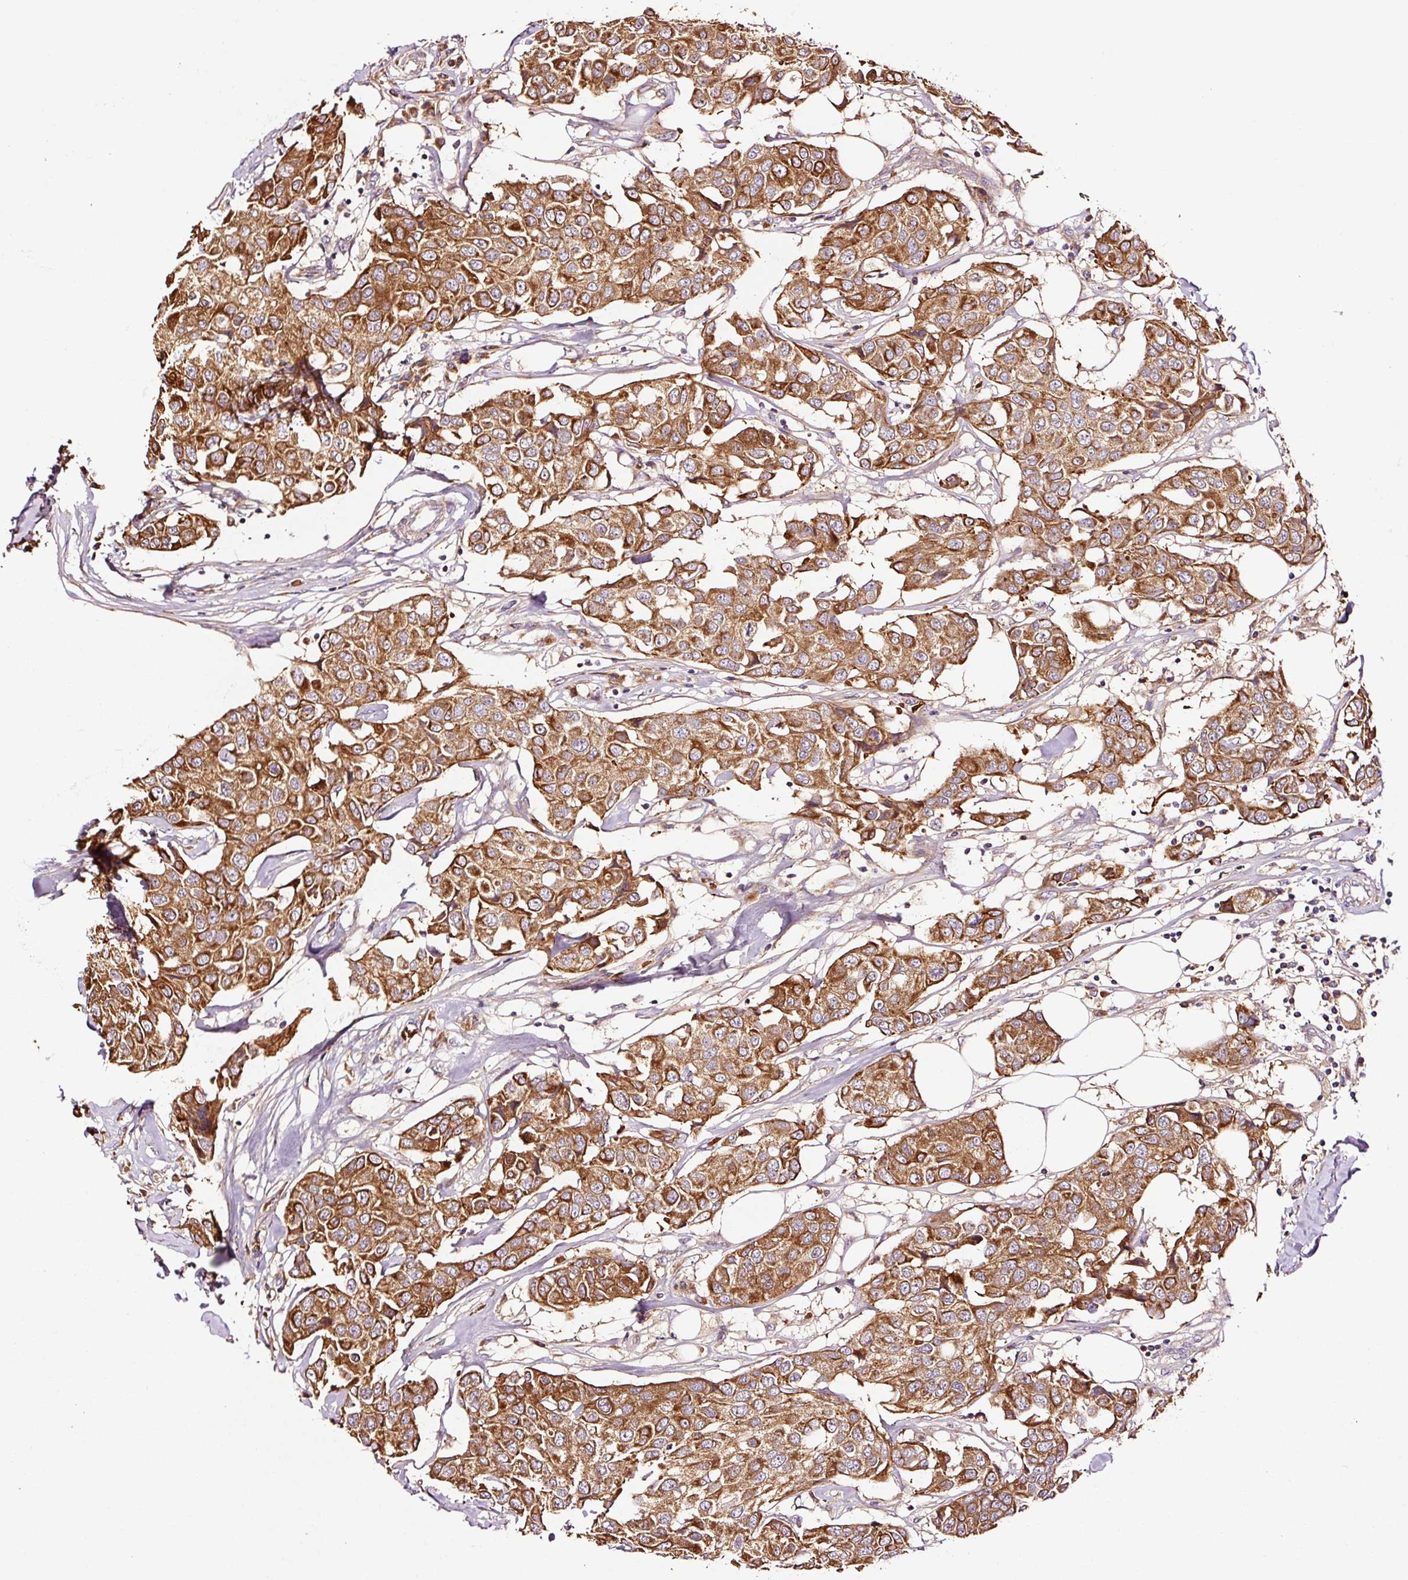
{"staining": {"intensity": "strong", "quantity": ">75%", "location": "cytoplasmic/membranous"}, "tissue": "breast cancer", "cell_type": "Tumor cells", "image_type": "cancer", "snomed": [{"axis": "morphology", "description": "Duct carcinoma"}, {"axis": "topography", "description": "Breast"}], "caption": "Infiltrating ductal carcinoma (breast) stained with a brown dye exhibits strong cytoplasmic/membranous positive positivity in approximately >75% of tumor cells.", "gene": "PGLYRP2", "patient": {"sex": "female", "age": 80}}